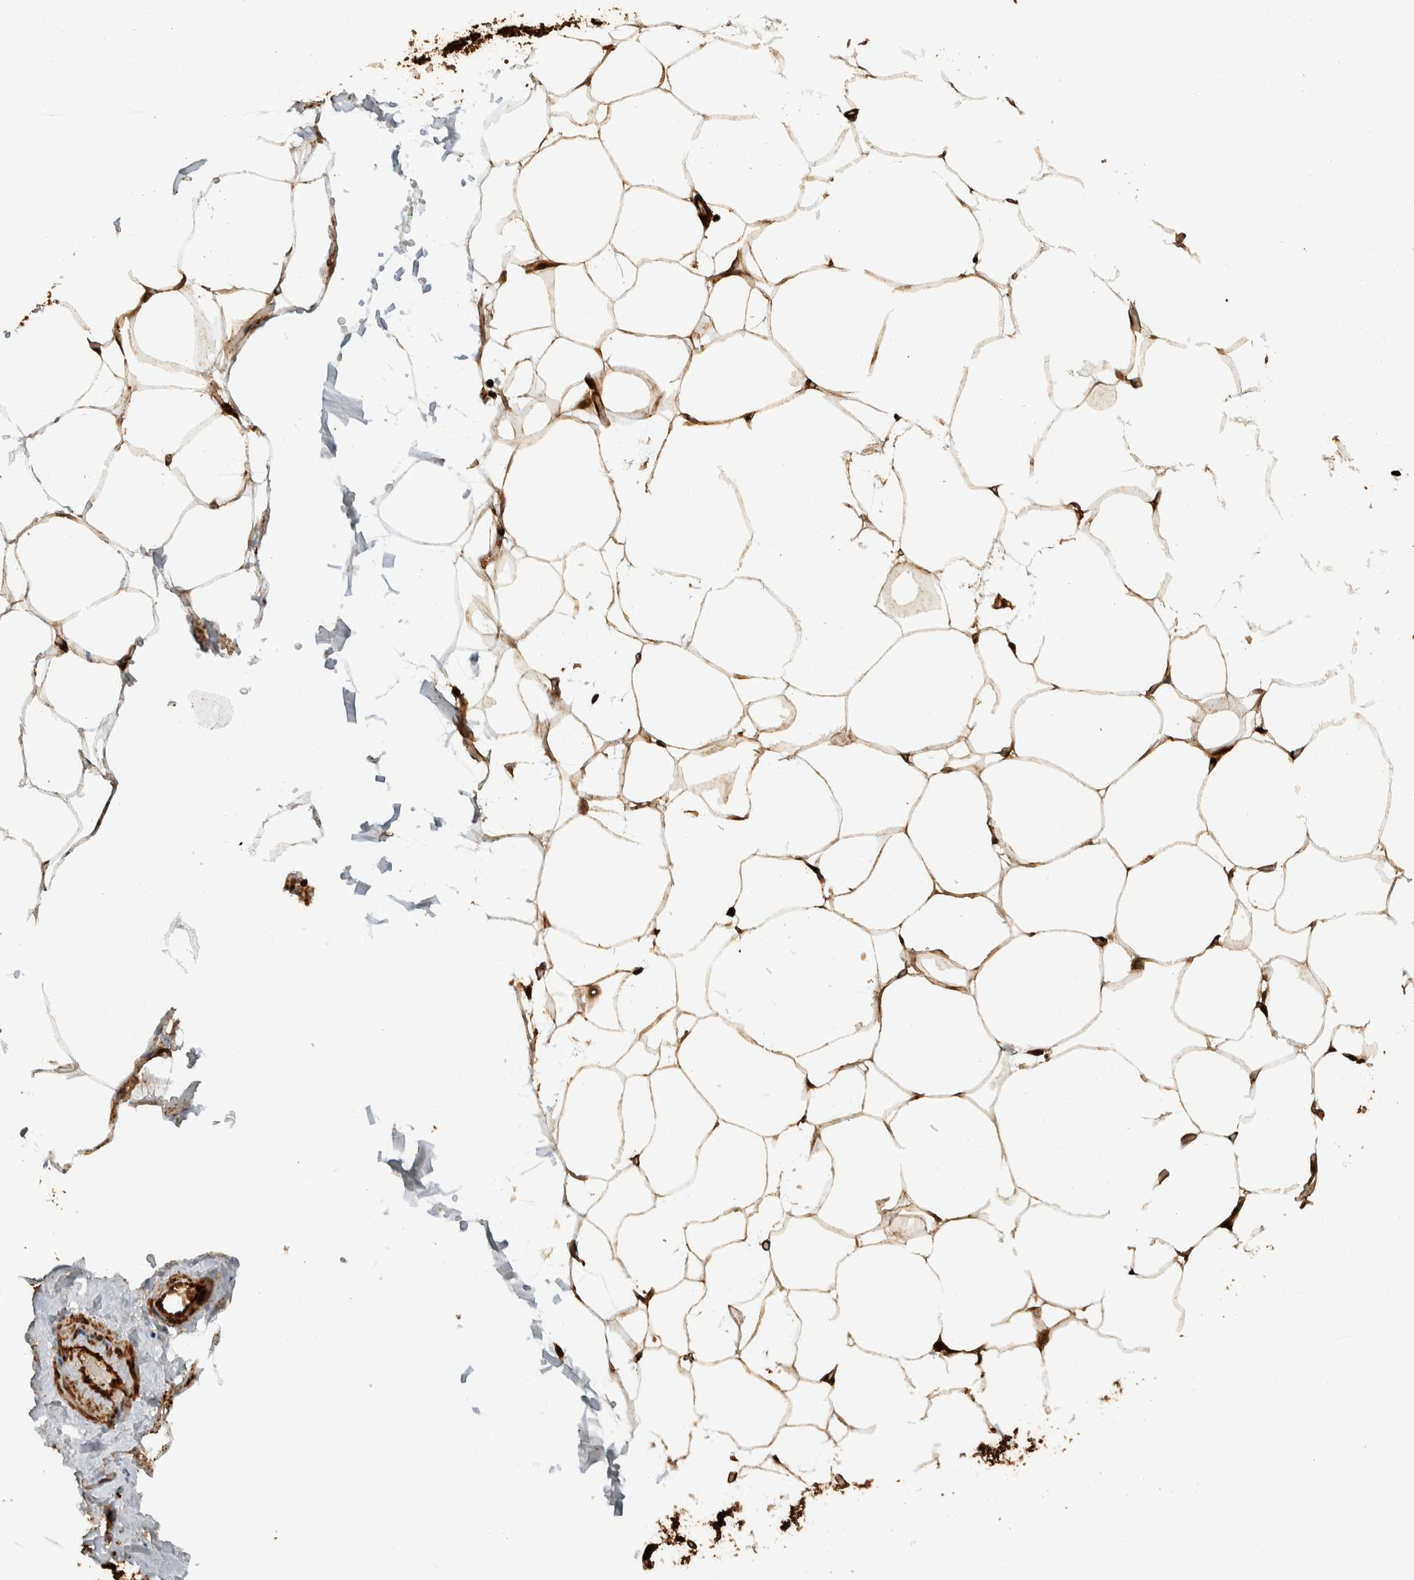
{"staining": {"intensity": "moderate", "quantity": "<25%", "location": "cytoplasmic/membranous"}, "tissue": "adipose tissue", "cell_type": "Adipocytes", "image_type": "normal", "snomed": [{"axis": "morphology", "description": "Normal tissue, NOS"}, {"axis": "topography", "description": "Breast"}, {"axis": "topography", "description": "Adipose tissue"}], "caption": "High-power microscopy captured an IHC histopathology image of normal adipose tissue, revealing moderate cytoplasmic/membranous staining in about <25% of adipocytes.", "gene": "VPS53", "patient": {"sex": "female", "age": 25}}